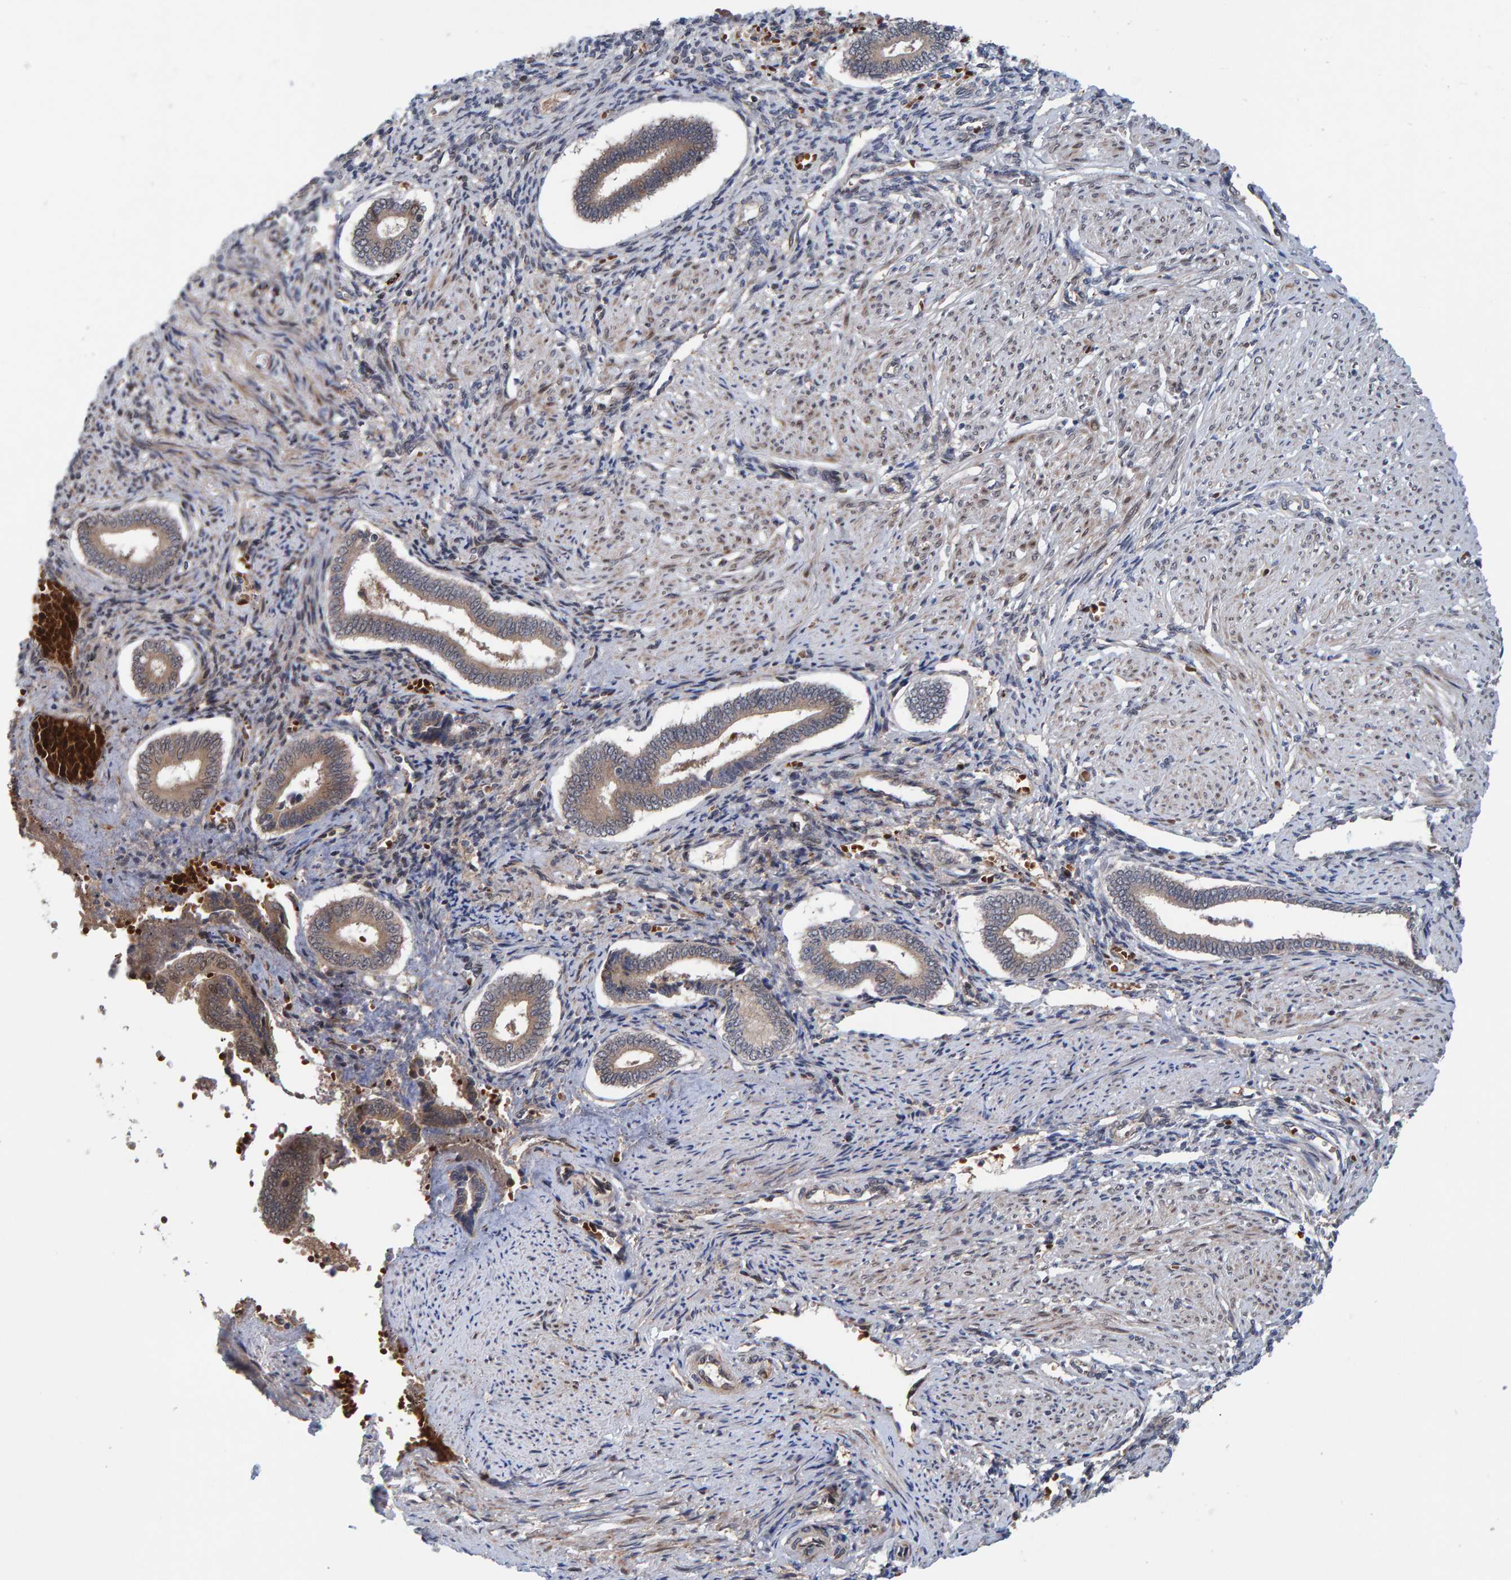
{"staining": {"intensity": "moderate", "quantity": "<25%", "location": "cytoplasmic/membranous"}, "tissue": "endometrium", "cell_type": "Cells in endometrial stroma", "image_type": "normal", "snomed": [{"axis": "morphology", "description": "Normal tissue, NOS"}, {"axis": "topography", "description": "Endometrium"}], "caption": "Immunohistochemistry (IHC) histopathology image of benign endometrium stained for a protein (brown), which shows low levels of moderate cytoplasmic/membranous expression in about <25% of cells in endometrial stroma.", "gene": "MFSD6L", "patient": {"sex": "female", "age": 42}}